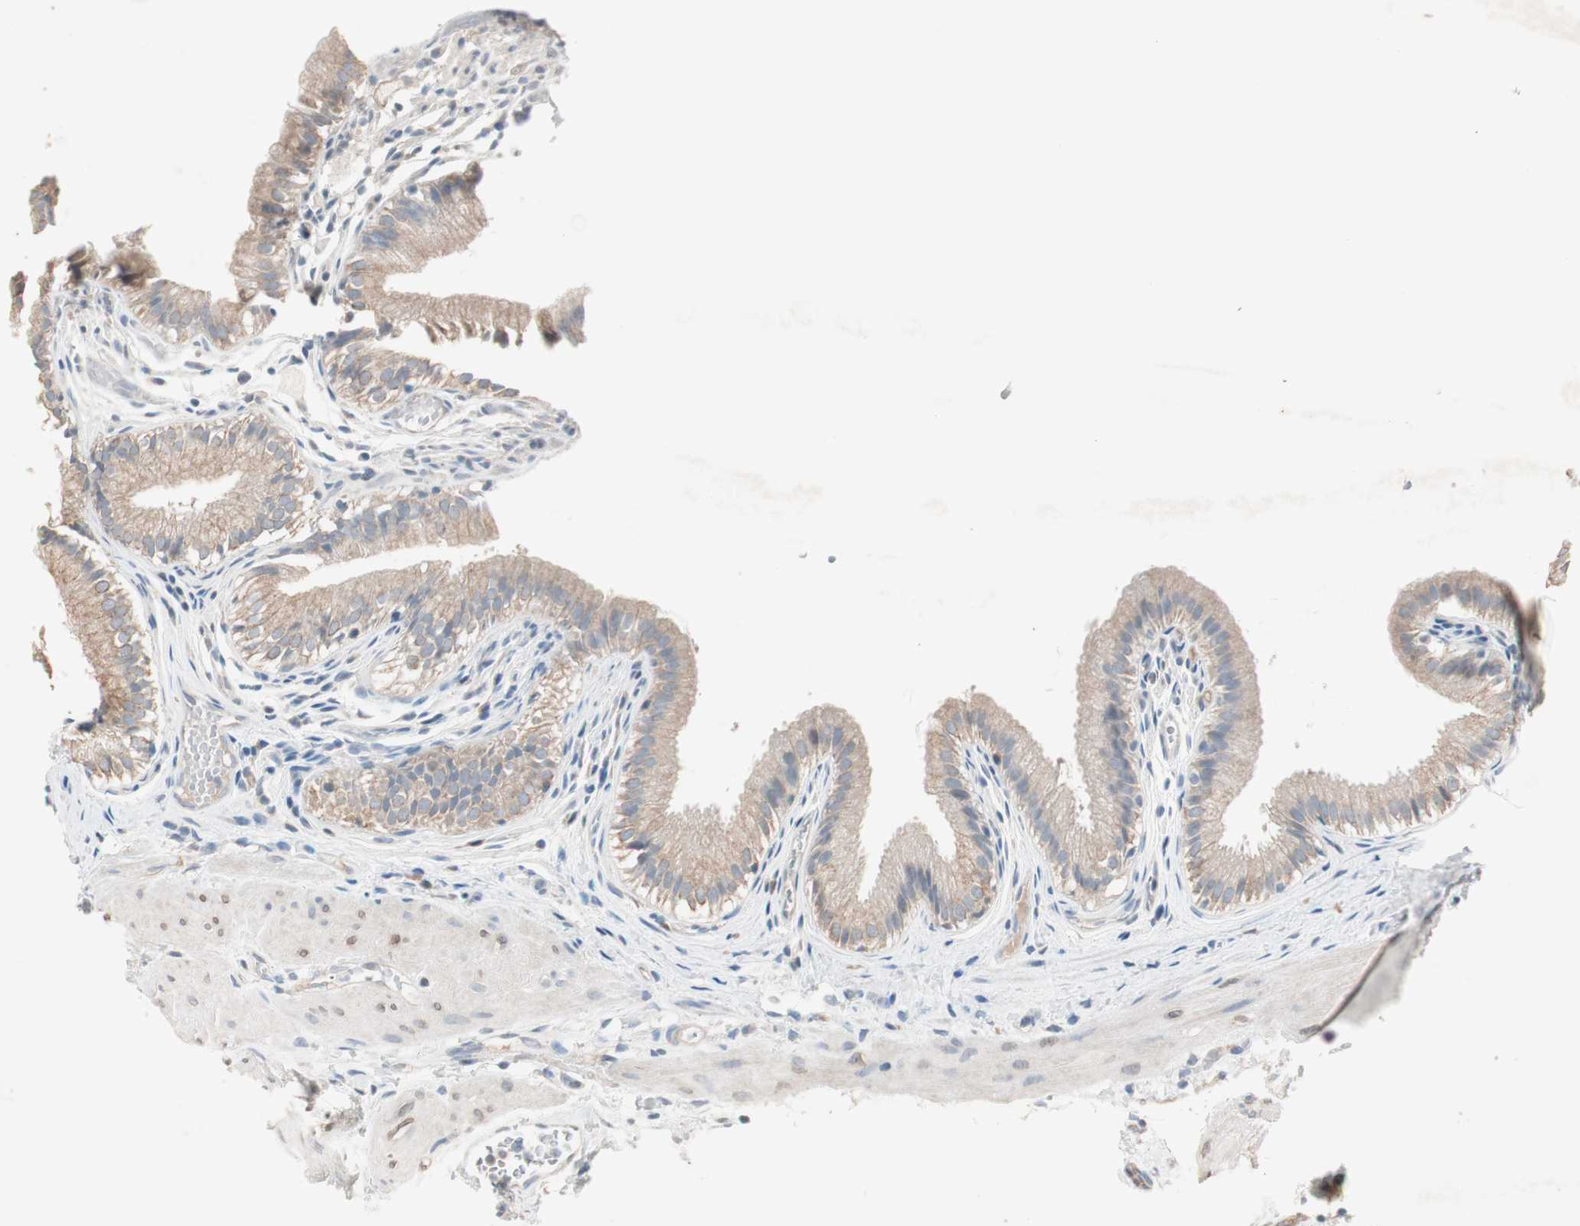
{"staining": {"intensity": "weak", "quantity": ">75%", "location": "cytoplasmic/membranous"}, "tissue": "gallbladder", "cell_type": "Glandular cells", "image_type": "normal", "snomed": [{"axis": "morphology", "description": "Normal tissue, NOS"}, {"axis": "topography", "description": "Gallbladder"}], "caption": "Weak cytoplasmic/membranous expression is identified in about >75% of glandular cells in normal gallbladder. The protein of interest is shown in brown color, while the nuclei are stained blue.", "gene": "KHK", "patient": {"sex": "female", "age": 26}}